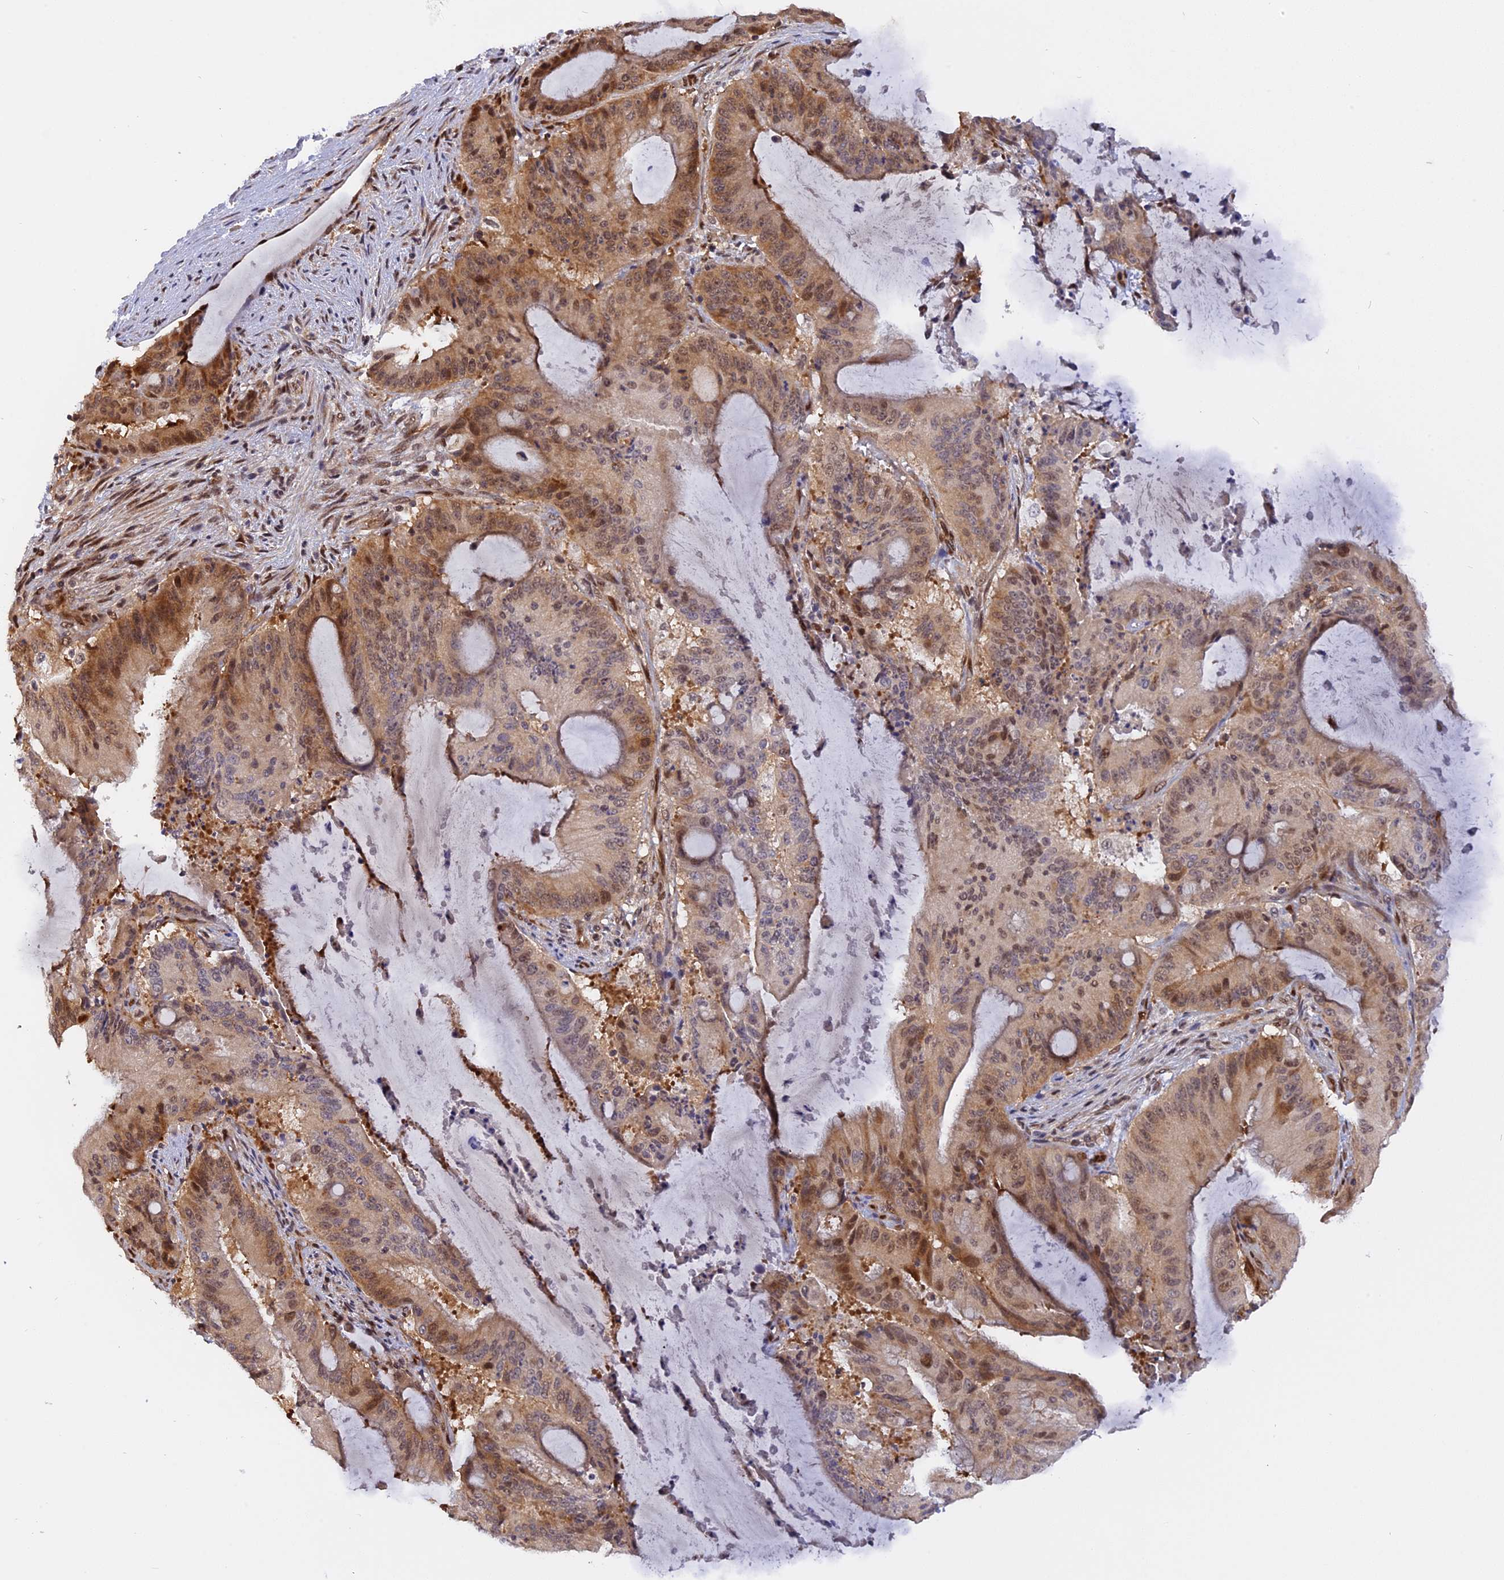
{"staining": {"intensity": "moderate", "quantity": "25%-75%", "location": "nuclear"}, "tissue": "liver cancer", "cell_type": "Tumor cells", "image_type": "cancer", "snomed": [{"axis": "morphology", "description": "Normal tissue, NOS"}, {"axis": "morphology", "description": "Cholangiocarcinoma"}, {"axis": "topography", "description": "Liver"}, {"axis": "topography", "description": "Peripheral nerve tissue"}], "caption": "Liver cancer was stained to show a protein in brown. There is medium levels of moderate nuclear staining in about 25%-75% of tumor cells. (DAB (3,3'-diaminobenzidine) IHC, brown staining for protein, blue staining for nuclei).", "gene": "ZNF428", "patient": {"sex": "female", "age": 73}}